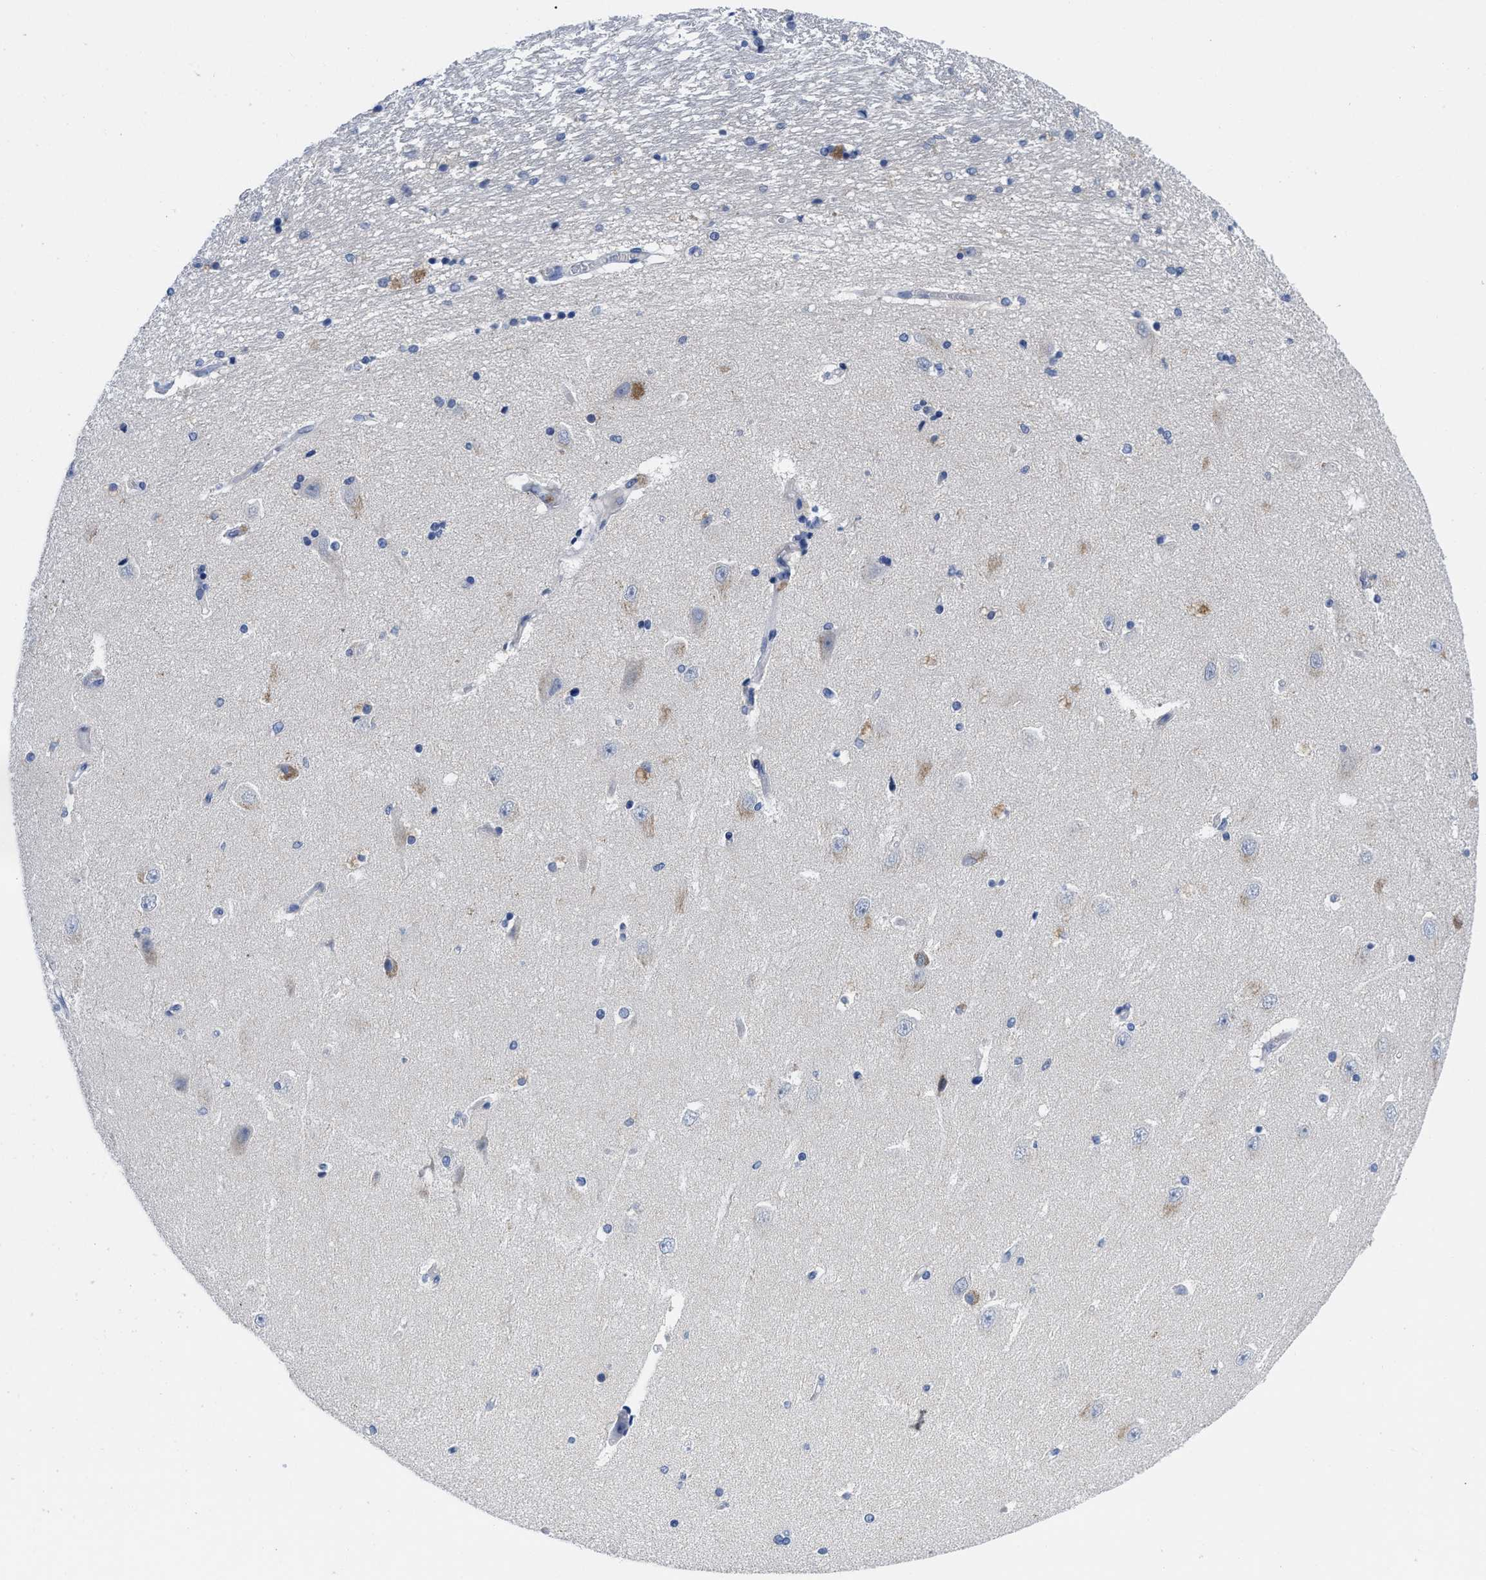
{"staining": {"intensity": "negative", "quantity": "none", "location": "none"}, "tissue": "hippocampus", "cell_type": "Glial cells", "image_type": "normal", "snomed": [{"axis": "morphology", "description": "Normal tissue, NOS"}, {"axis": "topography", "description": "Hippocampus"}], "caption": "Histopathology image shows no significant protein positivity in glial cells of benign hippocampus.", "gene": "PYY", "patient": {"sex": "female", "age": 54}}